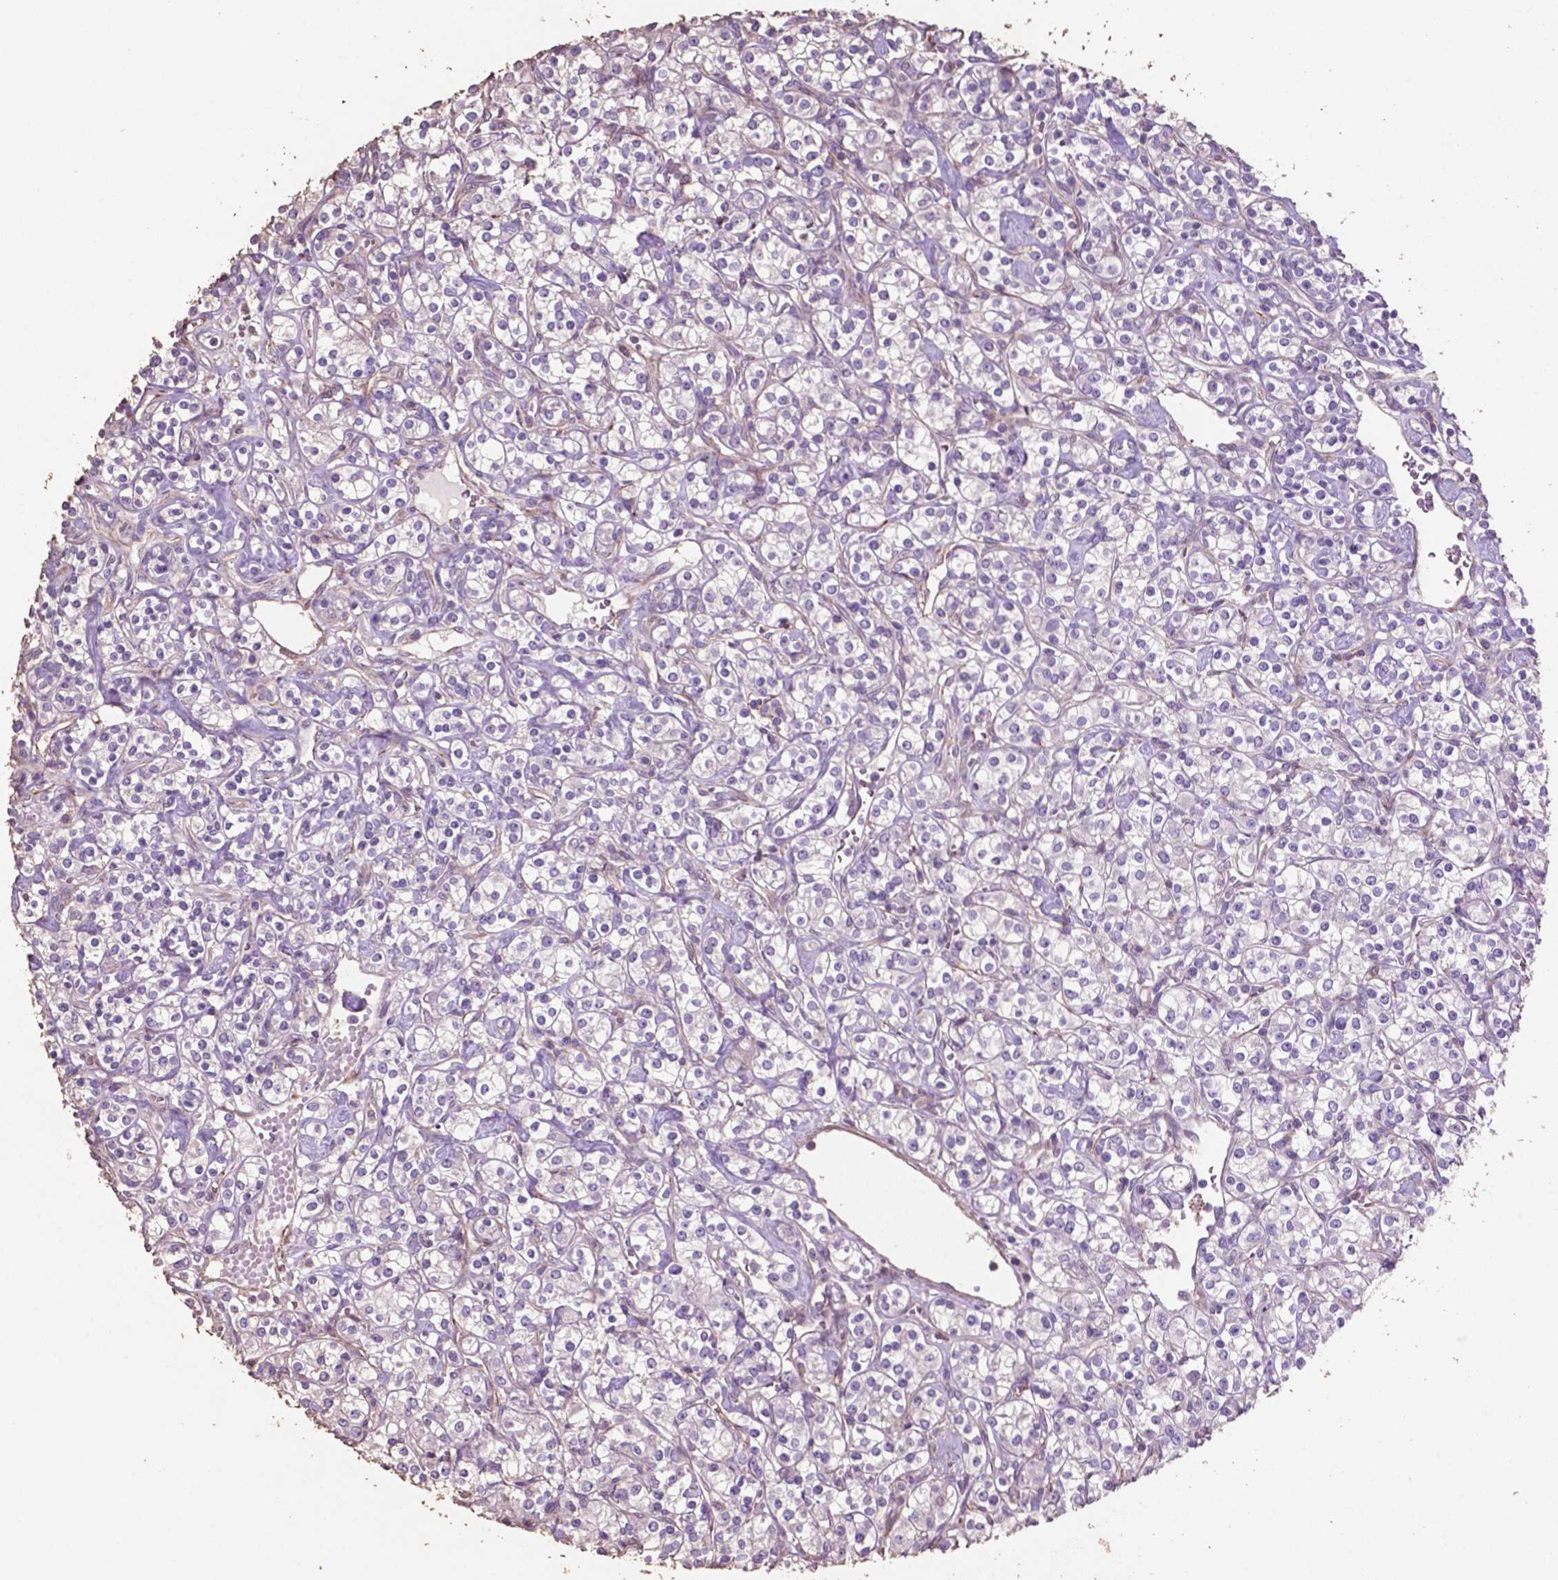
{"staining": {"intensity": "negative", "quantity": "none", "location": "none"}, "tissue": "renal cancer", "cell_type": "Tumor cells", "image_type": "cancer", "snomed": [{"axis": "morphology", "description": "Adenocarcinoma, NOS"}, {"axis": "topography", "description": "Kidney"}], "caption": "IHC of renal cancer reveals no expression in tumor cells. Nuclei are stained in blue.", "gene": "COMMD4", "patient": {"sex": "male", "age": 77}}